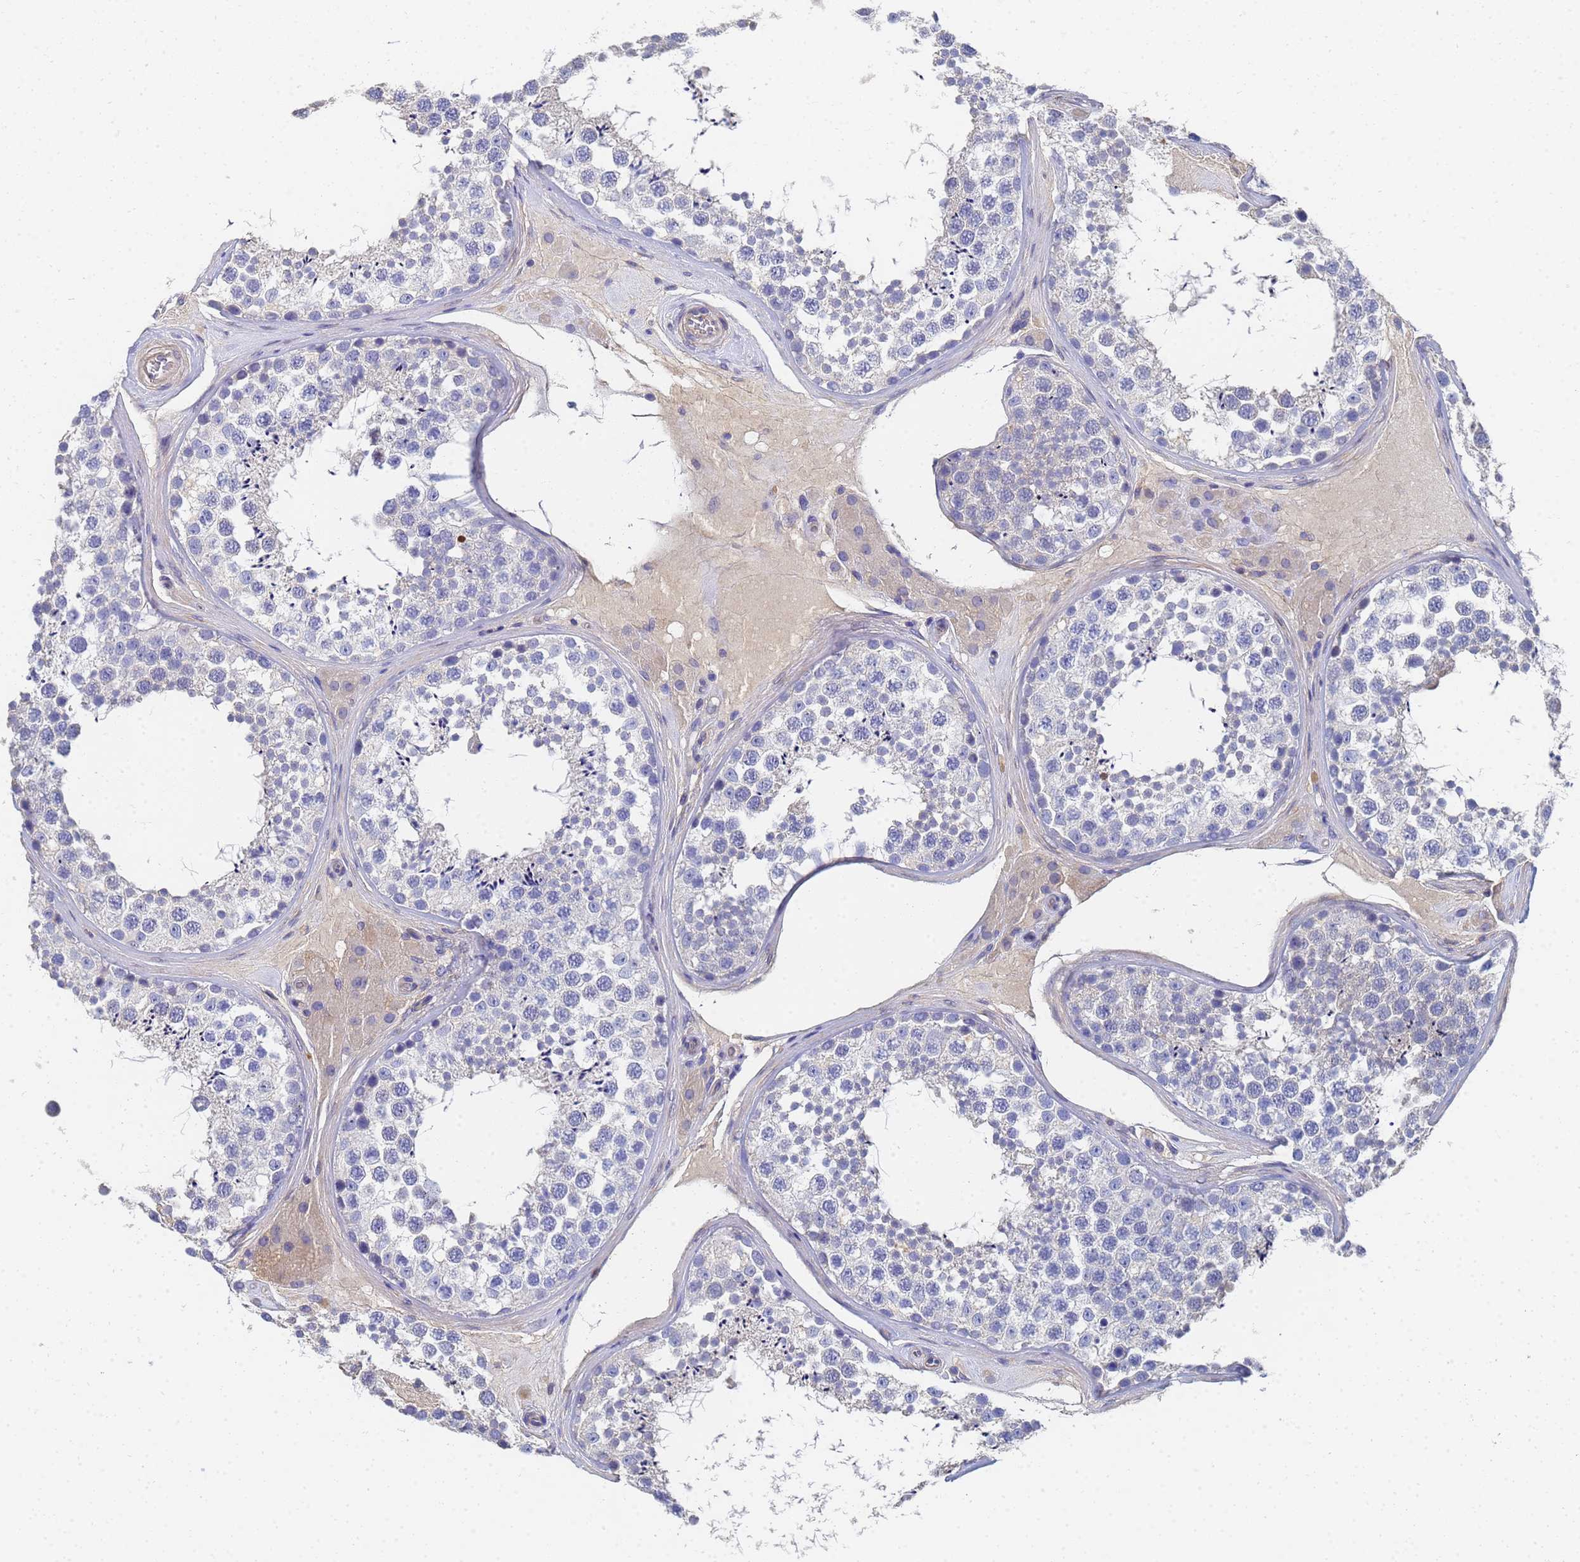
{"staining": {"intensity": "negative", "quantity": "none", "location": "none"}, "tissue": "testis", "cell_type": "Cells in seminiferous ducts", "image_type": "normal", "snomed": [{"axis": "morphology", "description": "Normal tissue, NOS"}, {"axis": "topography", "description": "Testis"}], "caption": "Cells in seminiferous ducts are negative for protein expression in normal human testis. (Brightfield microscopy of DAB (3,3'-diaminobenzidine) IHC at high magnification).", "gene": "LBX2", "patient": {"sex": "male", "age": 46}}